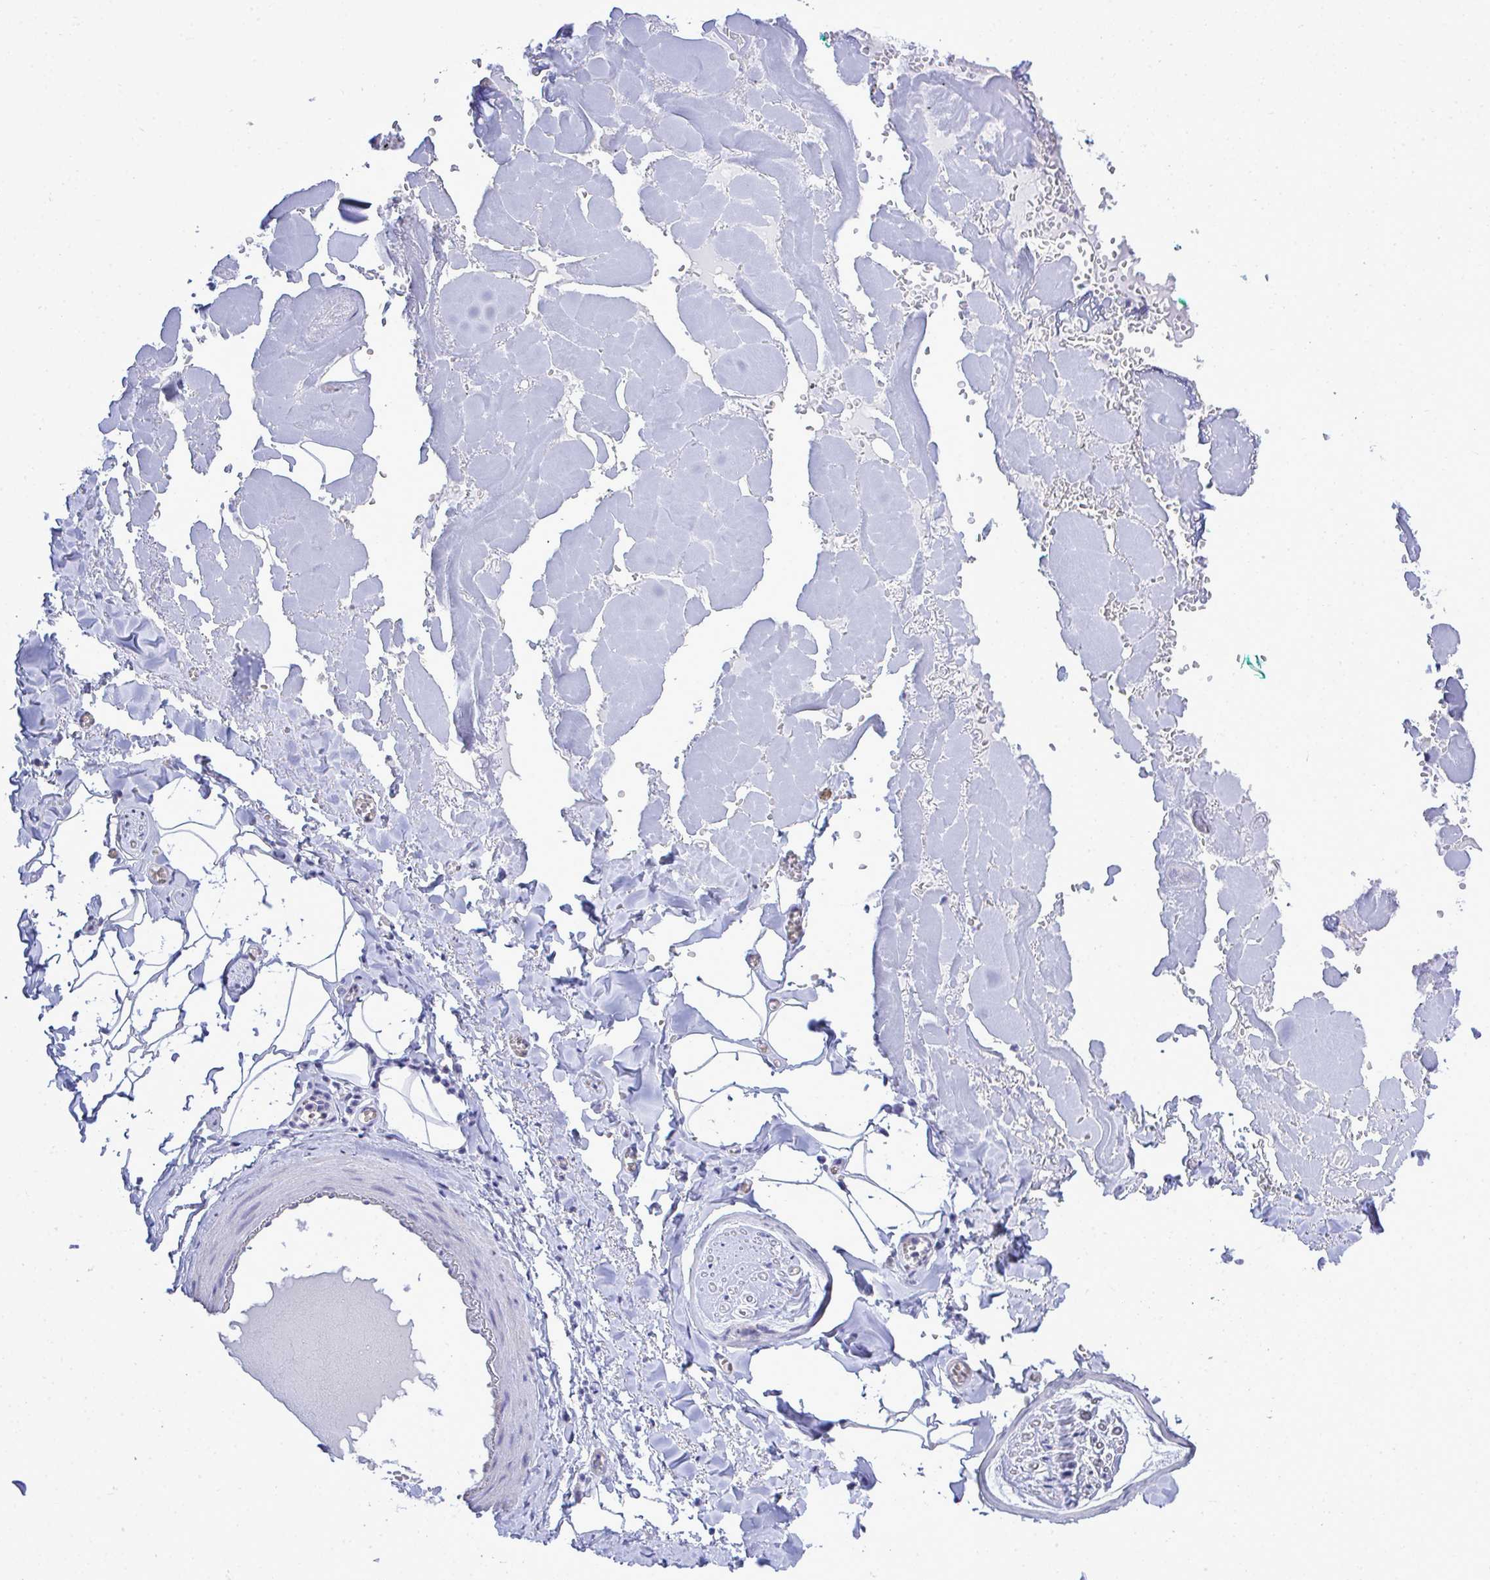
{"staining": {"intensity": "negative", "quantity": "none", "location": "none"}, "tissue": "adipose tissue", "cell_type": "Adipocytes", "image_type": "normal", "snomed": [{"axis": "morphology", "description": "Normal tissue, NOS"}, {"axis": "topography", "description": "Vulva"}, {"axis": "topography", "description": "Peripheral nerve tissue"}], "caption": "Immunohistochemistry of benign human adipose tissue exhibits no positivity in adipocytes.", "gene": "SLC25A51", "patient": {"sex": "female", "age": 66}}